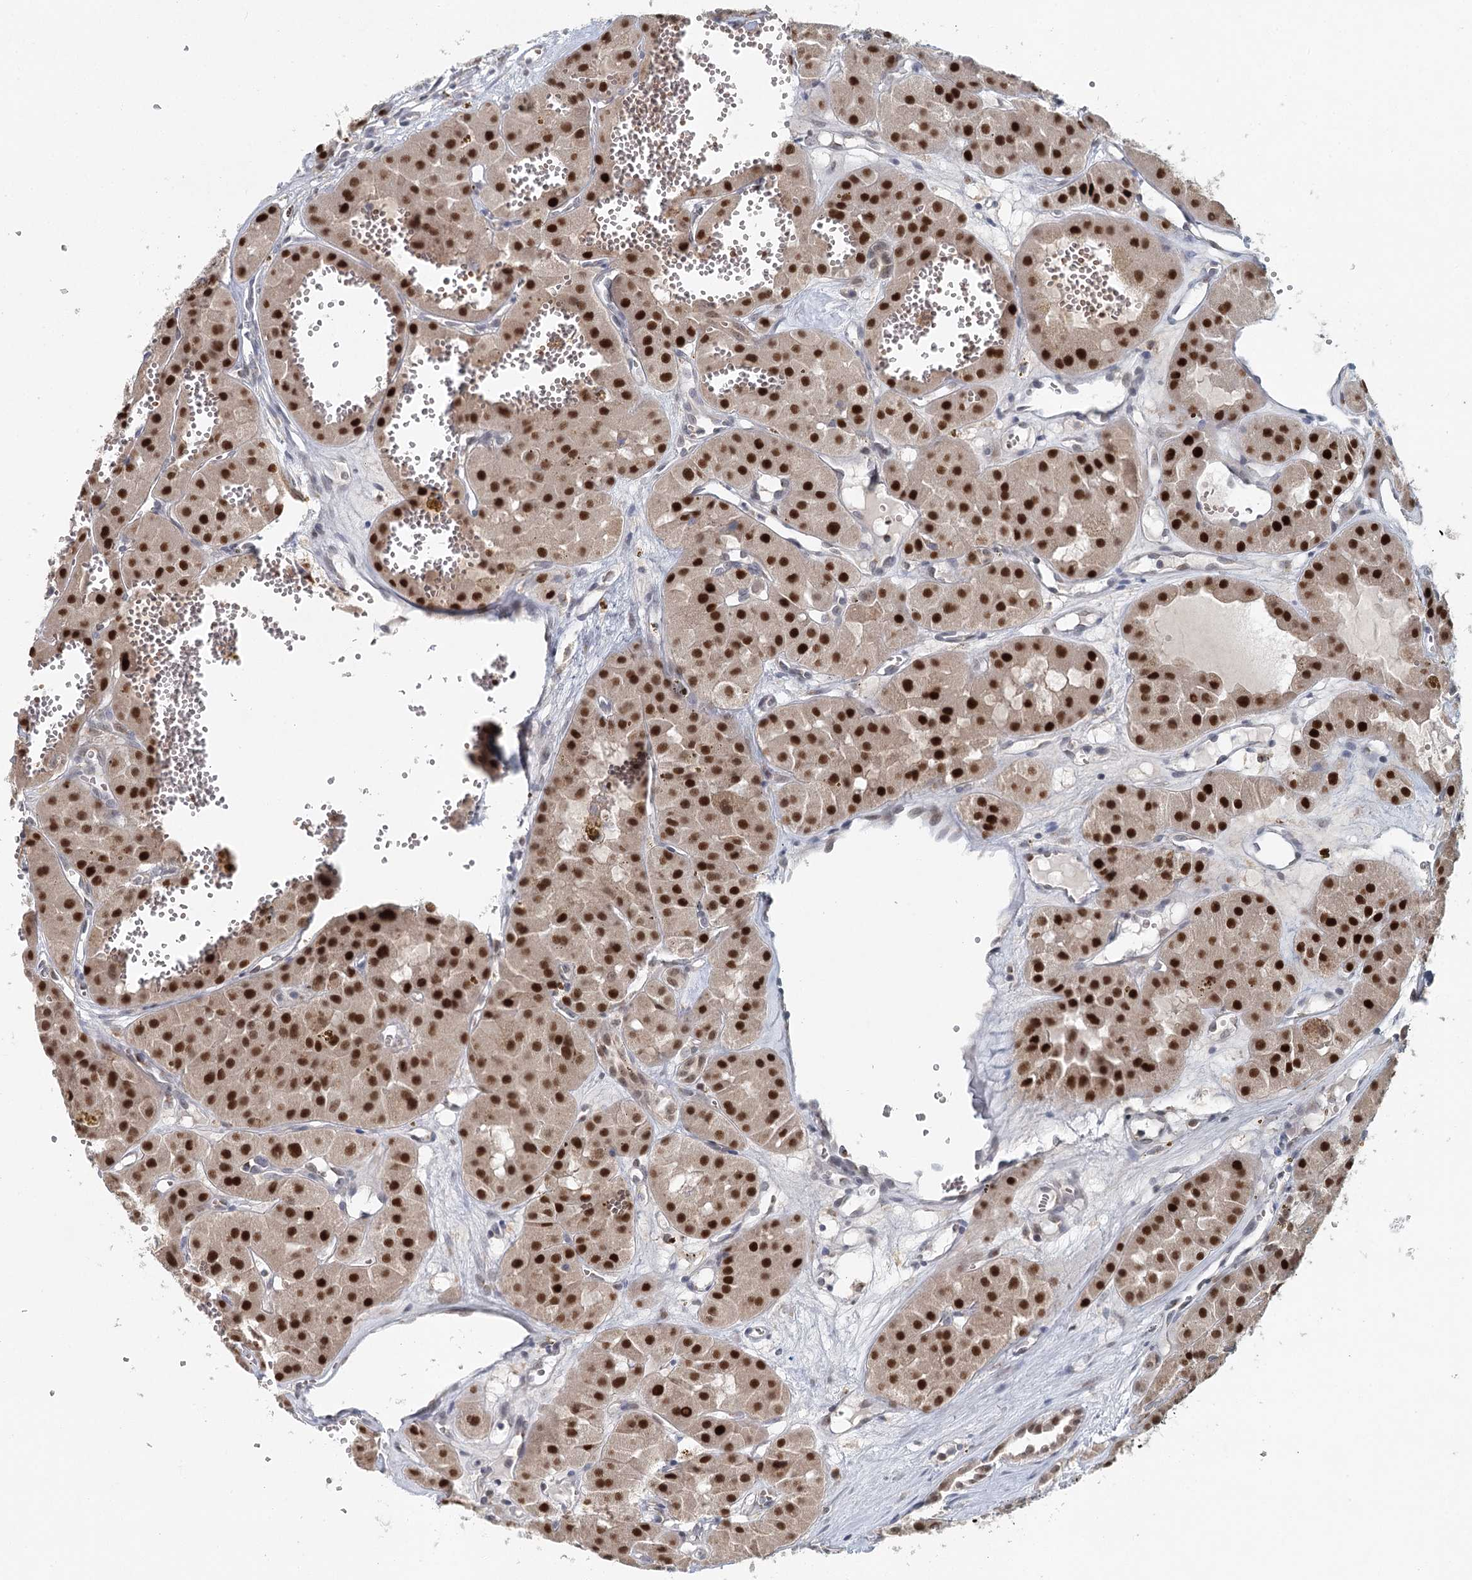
{"staining": {"intensity": "strong", "quantity": ">75%", "location": "nuclear"}, "tissue": "renal cancer", "cell_type": "Tumor cells", "image_type": "cancer", "snomed": [{"axis": "morphology", "description": "Carcinoma, NOS"}, {"axis": "topography", "description": "Kidney"}], "caption": "An immunohistochemistry micrograph of tumor tissue is shown. Protein staining in brown labels strong nuclear positivity in renal carcinoma within tumor cells.", "gene": "ADK", "patient": {"sex": "female", "age": 75}}